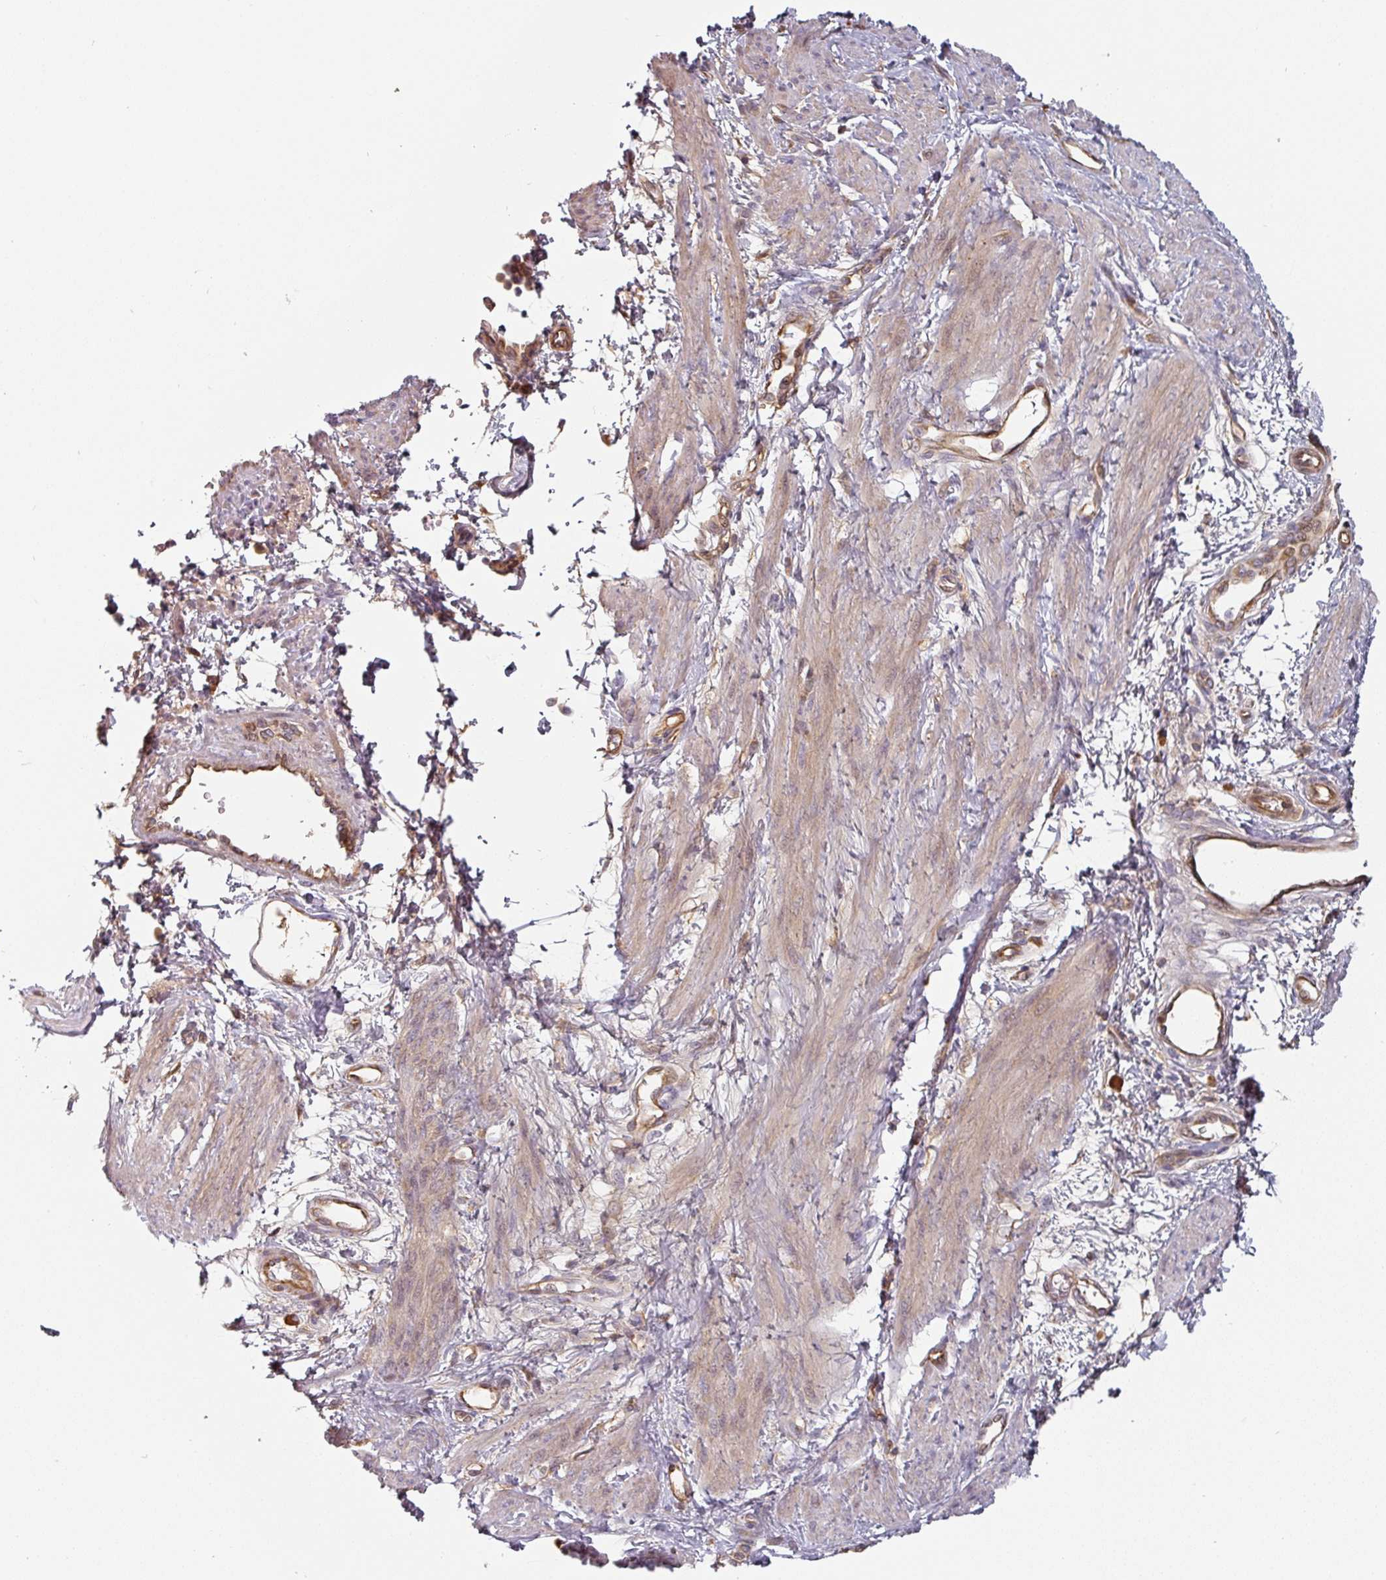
{"staining": {"intensity": "weak", "quantity": "<25%", "location": "cytoplasmic/membranous"}, "tissue": "smooth muscle", "cell_type": "Smooth muscle cells", "image_type": "normal", "snomed": [{"axis": "morphology", "description": "Normal tissue, NOS"}, {"axis": "topography", "description": "Smooth muscle"}, {"axis": "topography", "description": "Uterus"}], "caption": "This is a image of immunohistochemistry (IHC) staining of normal smooth muscle, which shows no expression in smooth muscle cells.", "gene": "CEP78", "patient": {"sex": "female", "age": 39}}